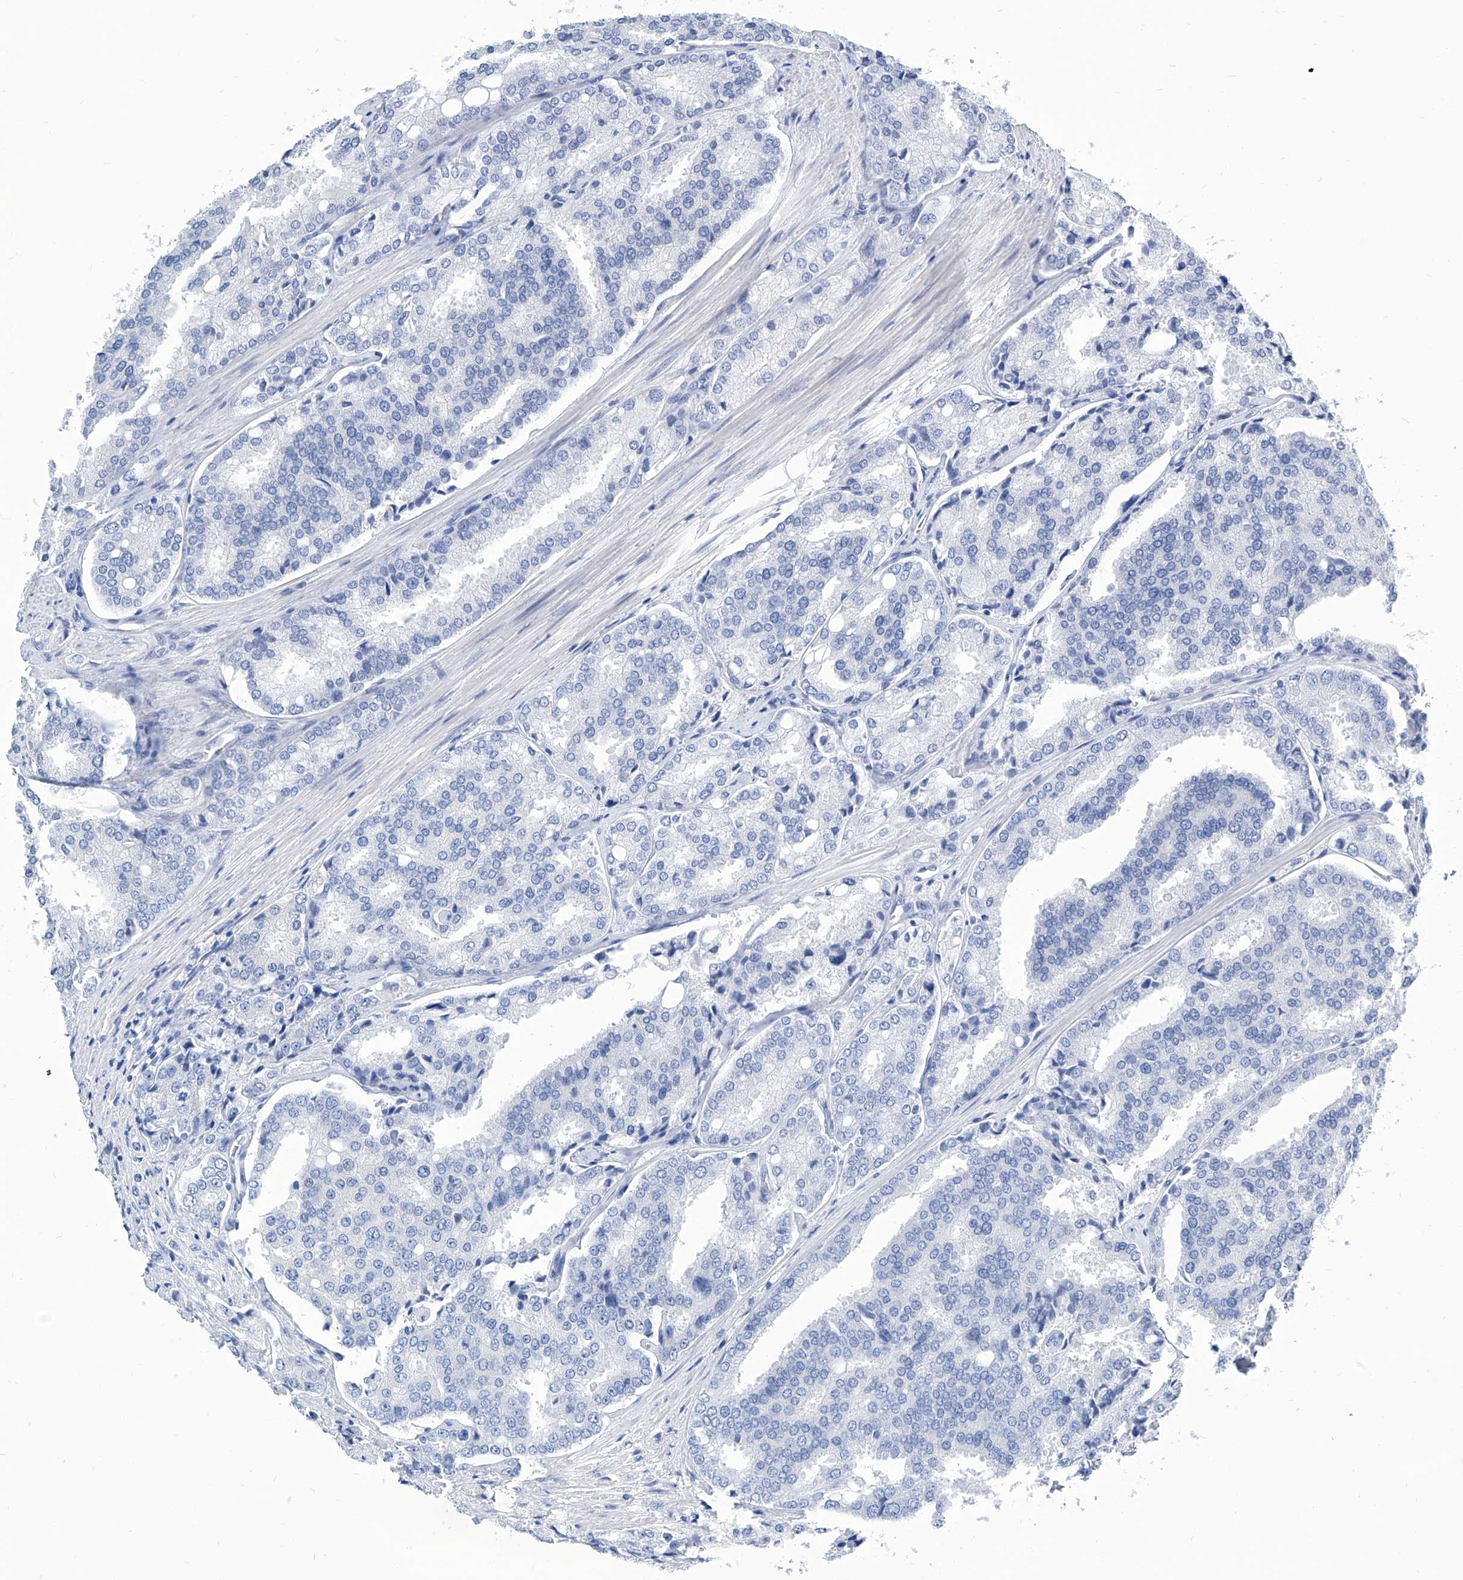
{"staining": {"intensity": "negative", "quantity": "none", "location": "none"}, "tissue": "prostate cancer", "cell_type": "Tumor cells", "image_type": "cancer", "snomed": [{"axis": "morphology", "description": "Adenocarcinoma, High grade"}, {"axis": "topography", "description": "Prostate"}], "caption": "Micrograph shows no protein positivity in tumor cells of prostate adenocarcinoma (high-grade) tissue.", "gene": "ZNF519", "patient": {"sex": "male", "age": 50}}